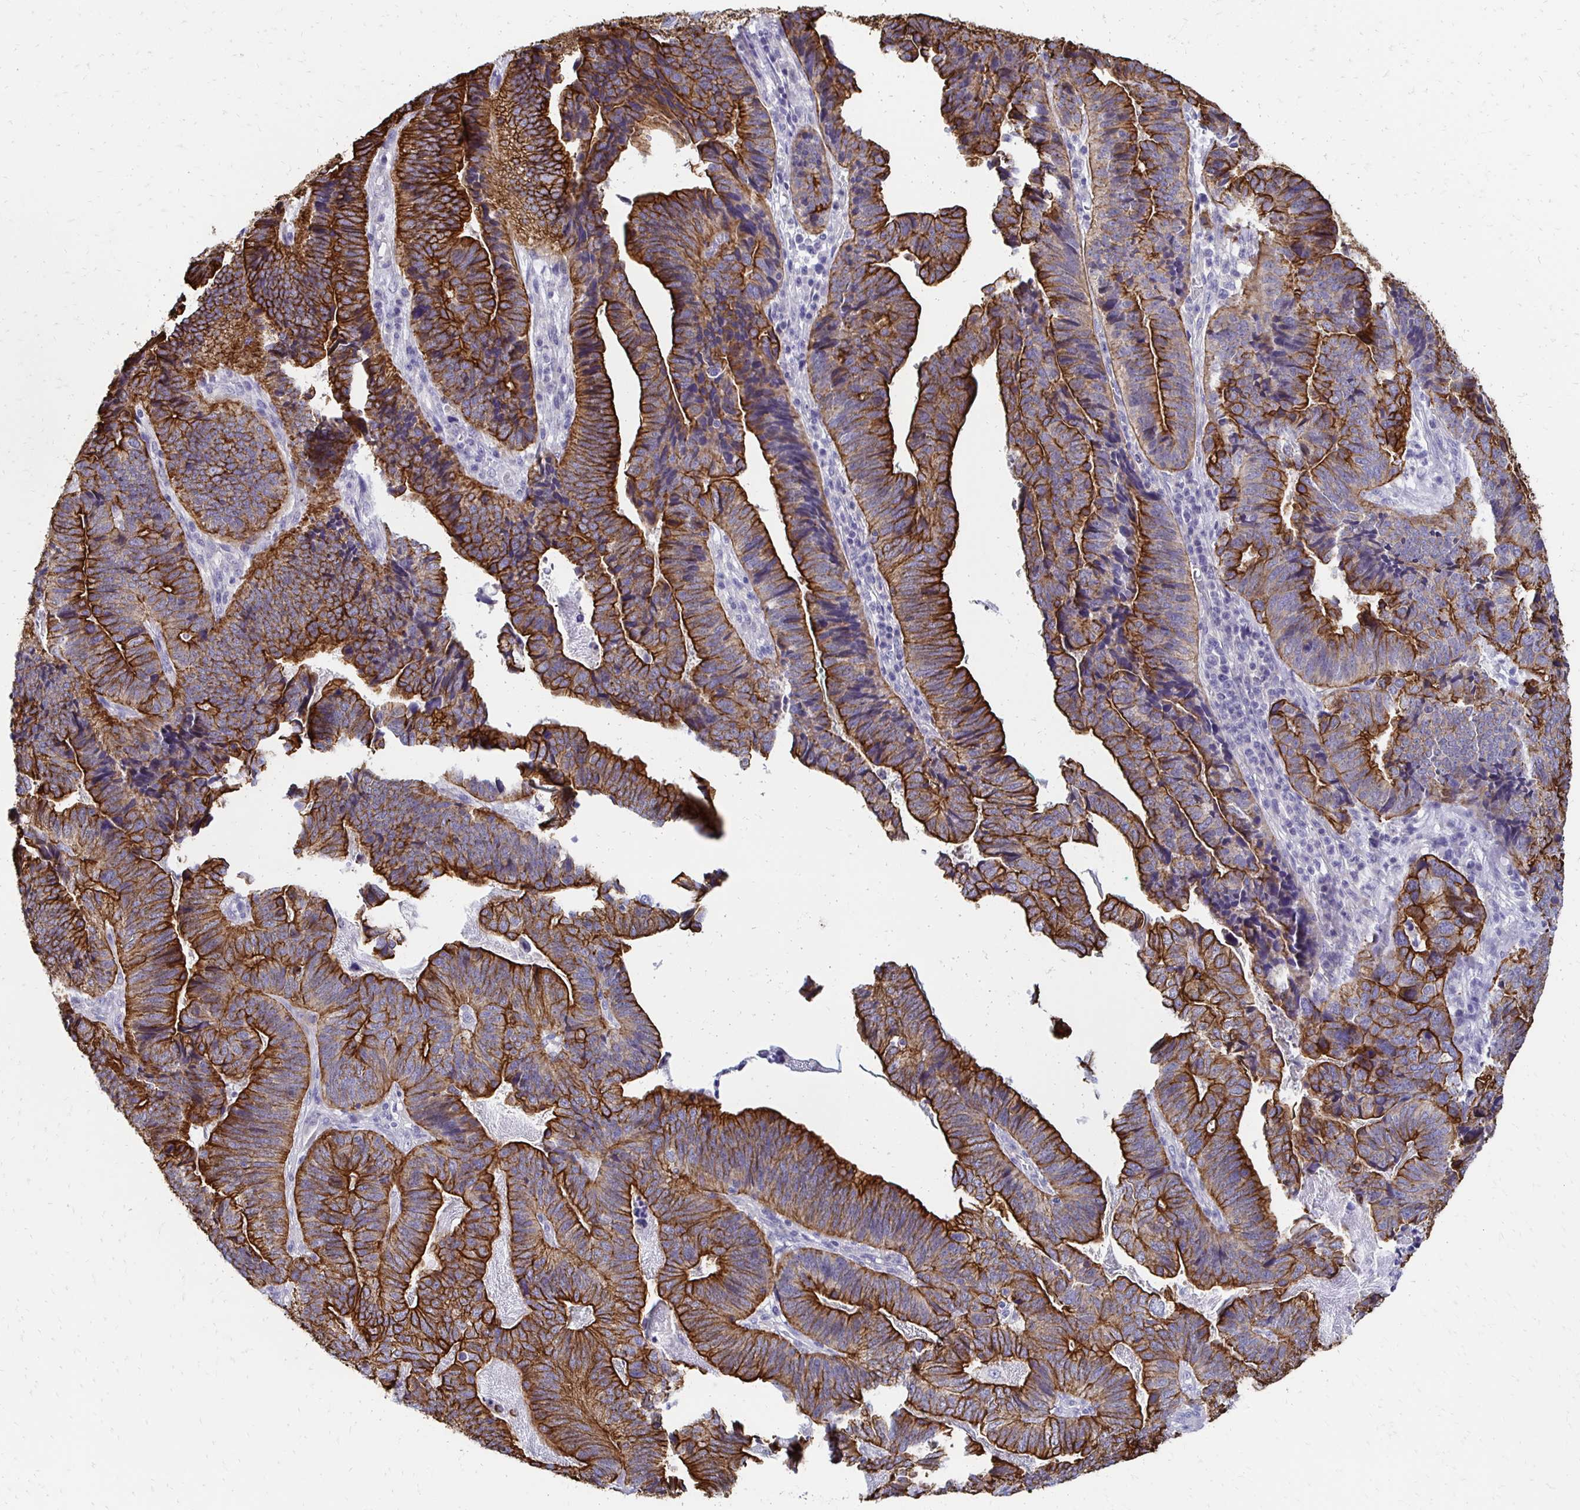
{"staining": {"intensity": "strong", "quantity": ">75%", "location": "cytoplasmic/membranous"}, "tissue": "stomach cancer", "cell_type": "Tumor cells", "image_type": "cancer", "snomed": [{"axis": "morphology", "description": "Adenocarcinoma, NOS"}, {"axis": "topography", "description": "Stomach, upper"}], "caption": "Protein expression analysis of human stomach adenocarcinoma reveals strong cytoplasmic/membranous positivity in approximately >75% of tumor cells.", "gene": "C1QTNF2", "patient": {"sex": "female", "age": 67}}